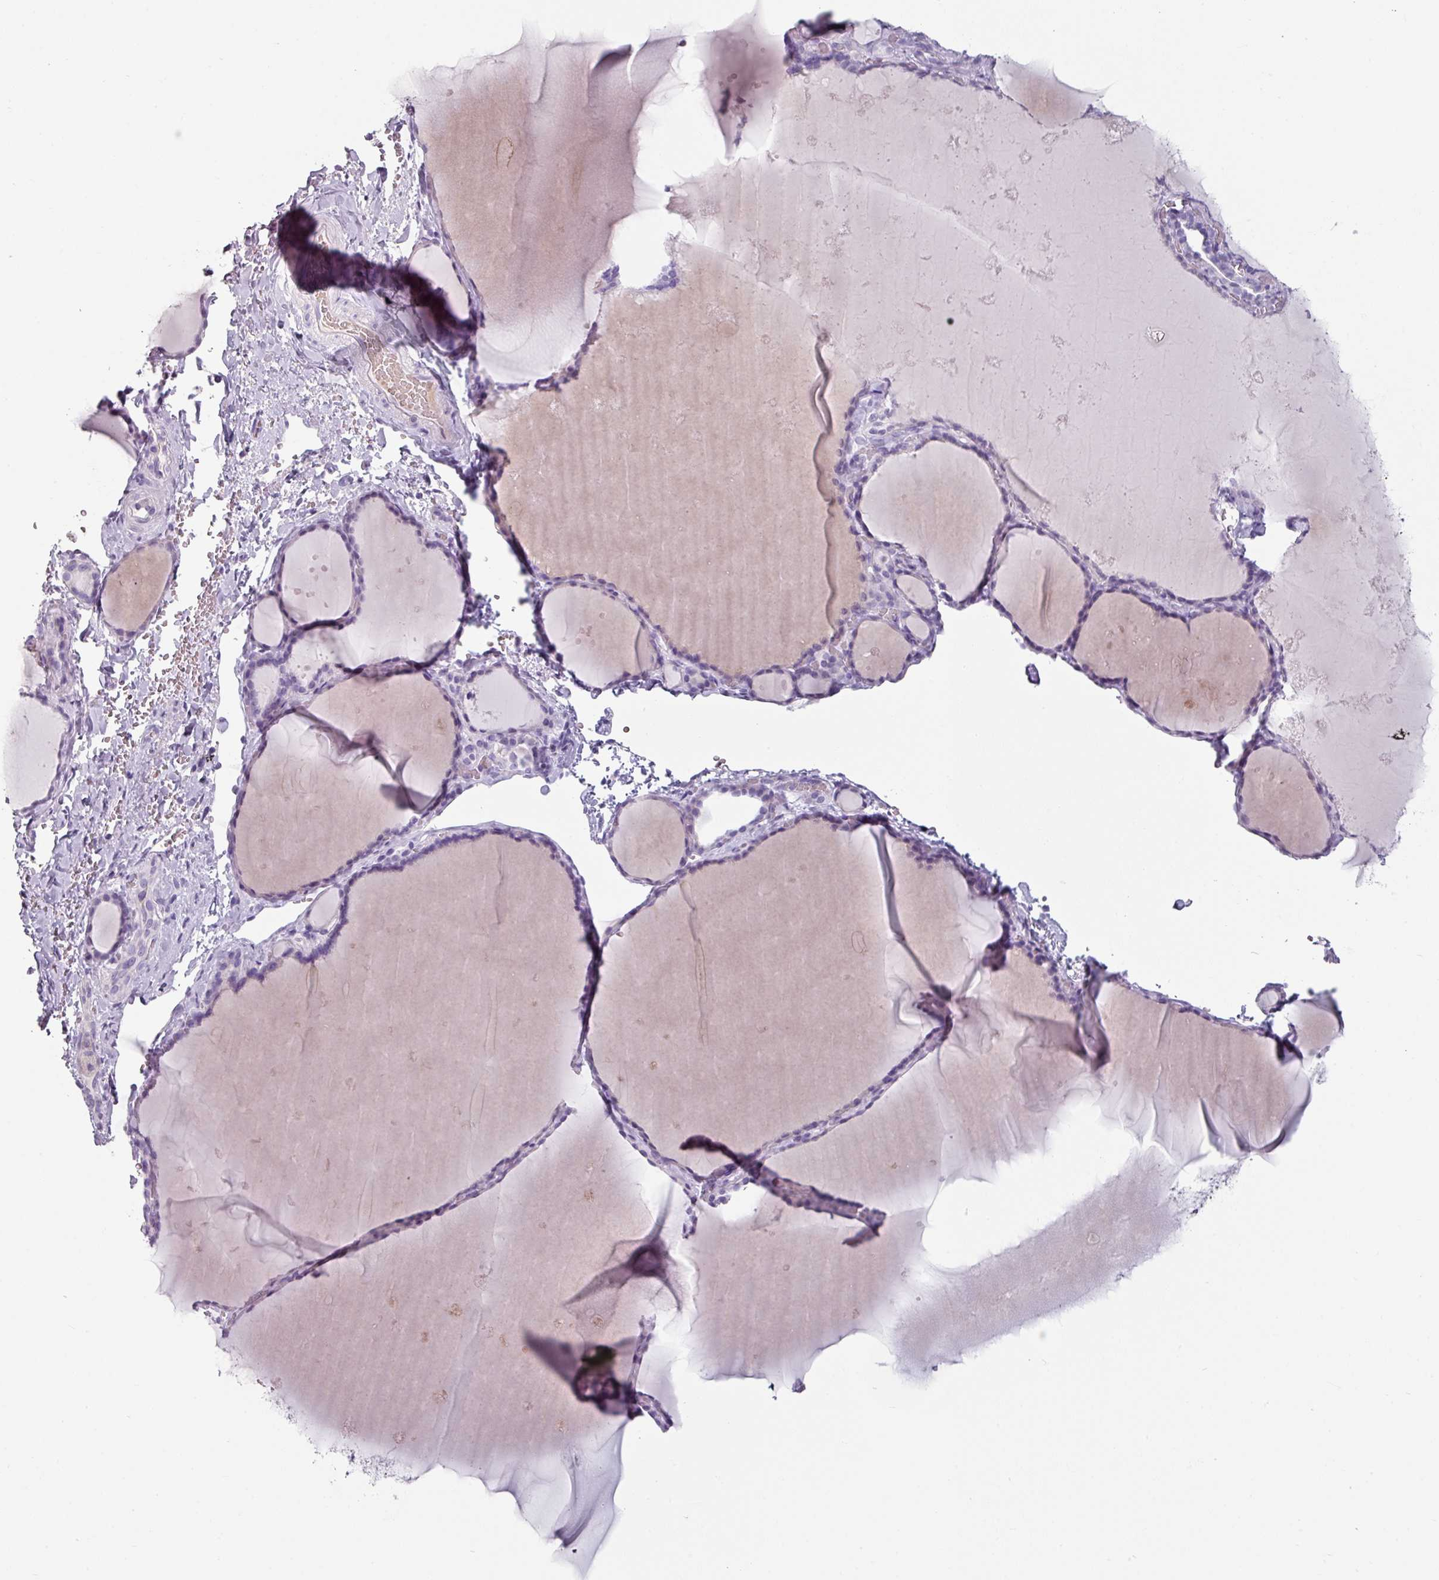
{"staining": {"intensity": "negative", "quantity": "none", "location": "none"}, "tissue": "thyroid gland", "cell_type": "Glandular cells", "image_type": "normal", "snomed": [{"axis": "morphology", "description": "Normal tissue, NOS"}, {"axis": "topography", "description": "Thyroid gland"}], "caption": "Protein analysis of benign thyroid gland demonstrates no significant positivity in glandular cells.", "gene": "CLCA1", "patient": {"sex": "female", "age": 49}}